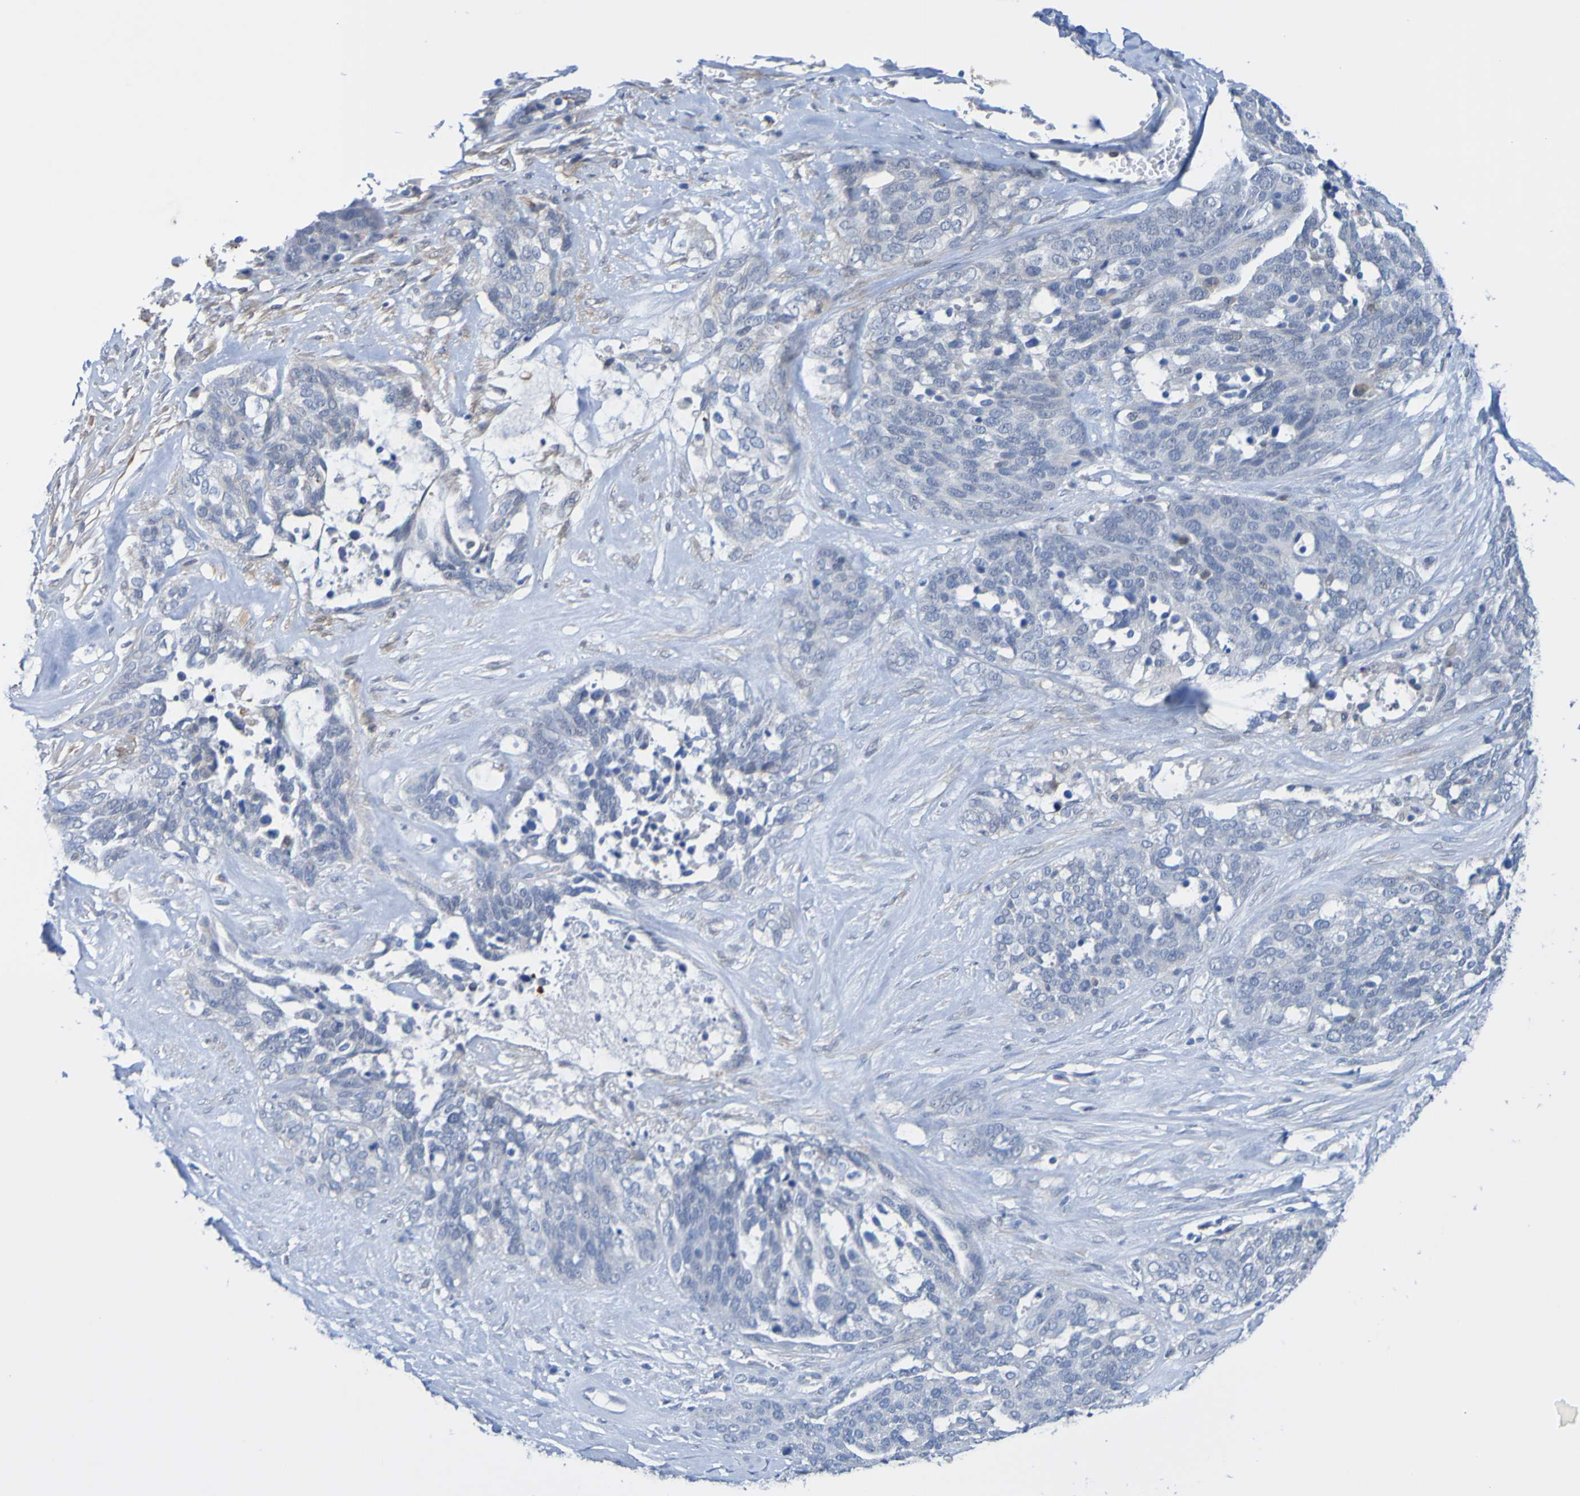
{"staining": {"intensity": "negative", "quantity": "none", "location": "none"}, "tissue": "ovarian cancer", "cell_type": "Tumor cells", "image_type": "cancer", "snomed": [{"axis": "morphology", "description": "Cystadenocarcinoma, serous, NOS"}, {"axis": "topography", "description": "Ovary"}], "caption": "Immunohistochemistry micrograph of neoplastic tissue: serous cystadenocarcinoma (ovarian) stained with DAB (3,3'-diaminobenzidine) reveals no significant protein positivity in tumor cells.", "gene": "ACMSD", "patient": {"sex": "female", "age": 44}}